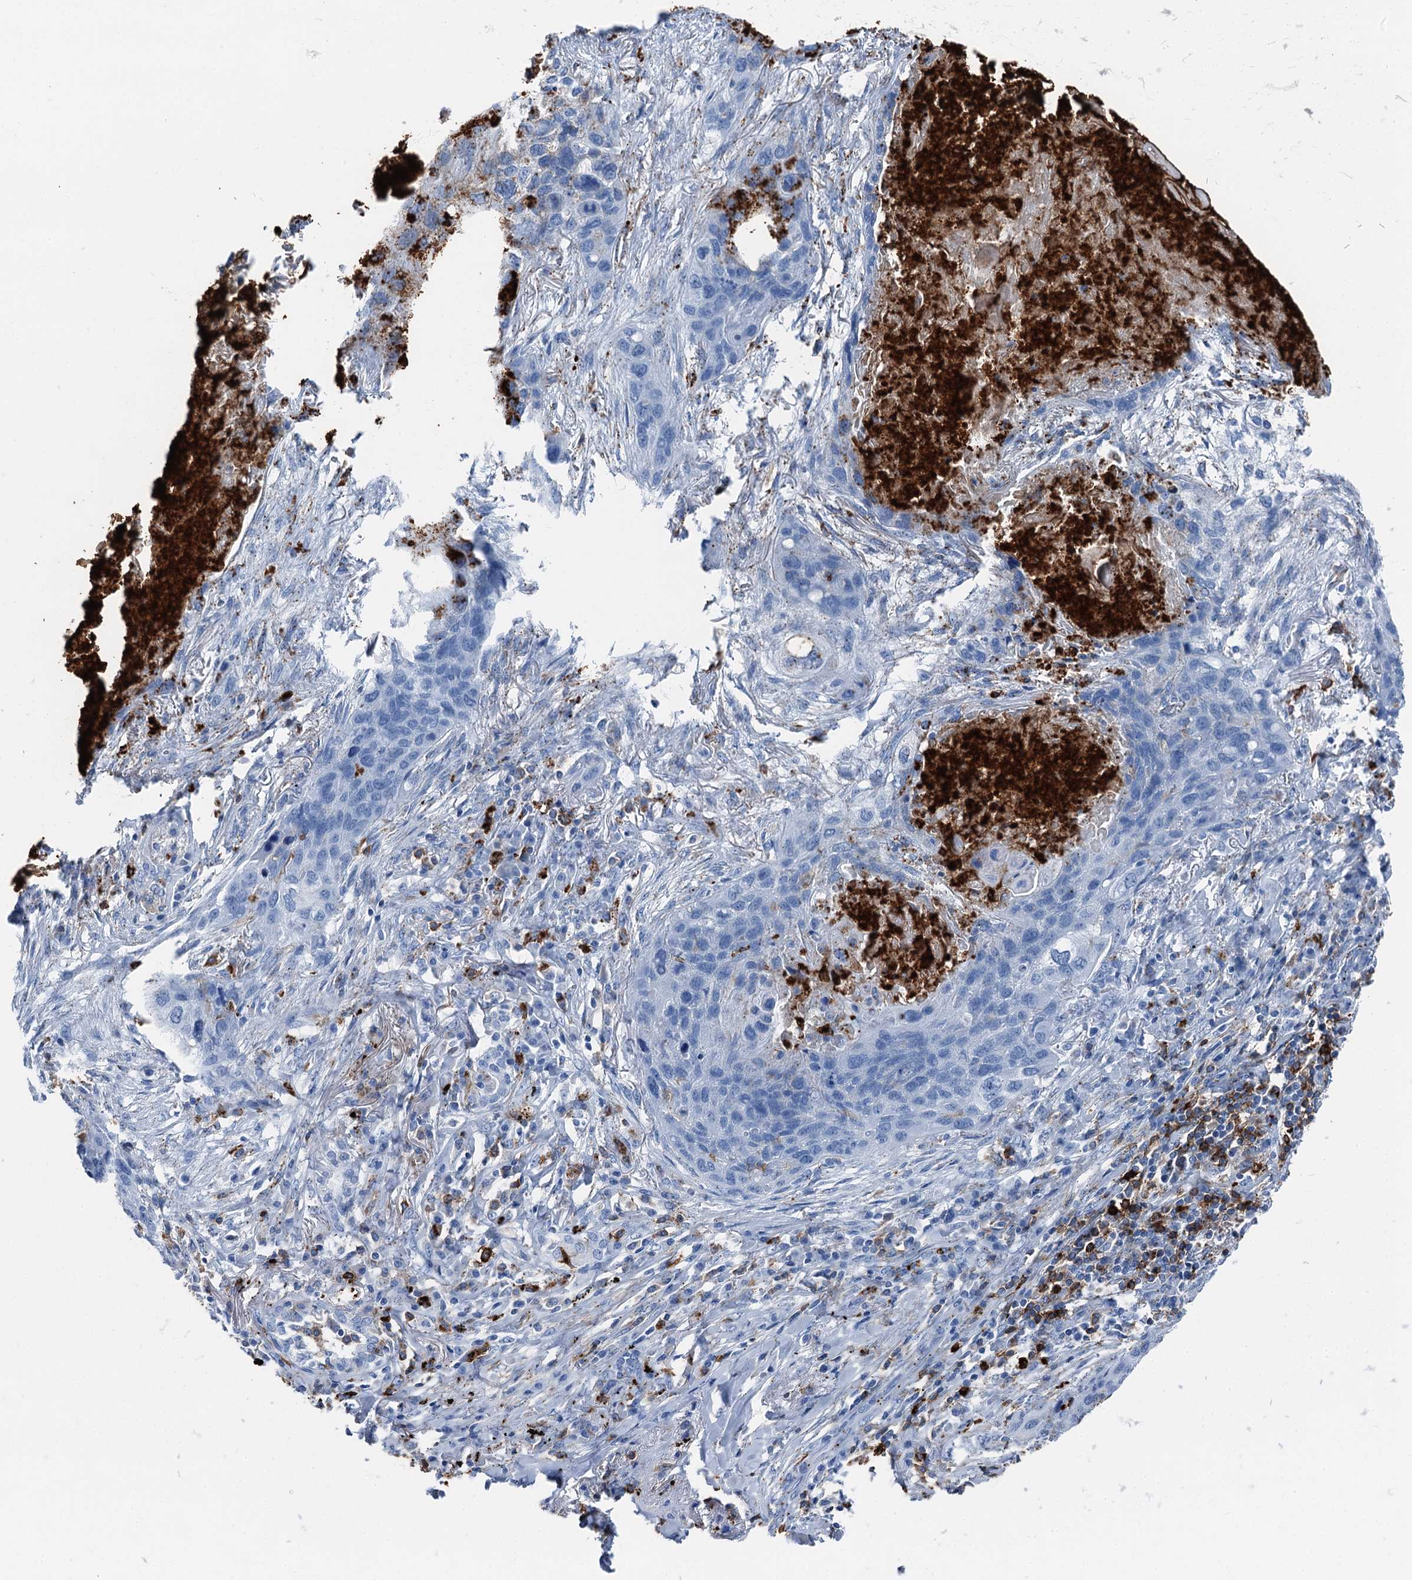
{"staining": {"intensity": "negative", "quantity": "none", "location": "none"}, "tissue": "lung cancer", "cell_type": "Tumor cells", "image_type": "cancer", "snomed": [{"axis": "morphology", "description": "Squamous cell carcinoma, NOS"}, {"axis": "topography", "description": "Lung"}], "caption": "Tumor cells show no significant protein expression in lung cancer (squamous cell carcinoma). Nuclei are stained in blue.", "gene": "PLAC8", "patient": {"sex": "female", "age": 63}}